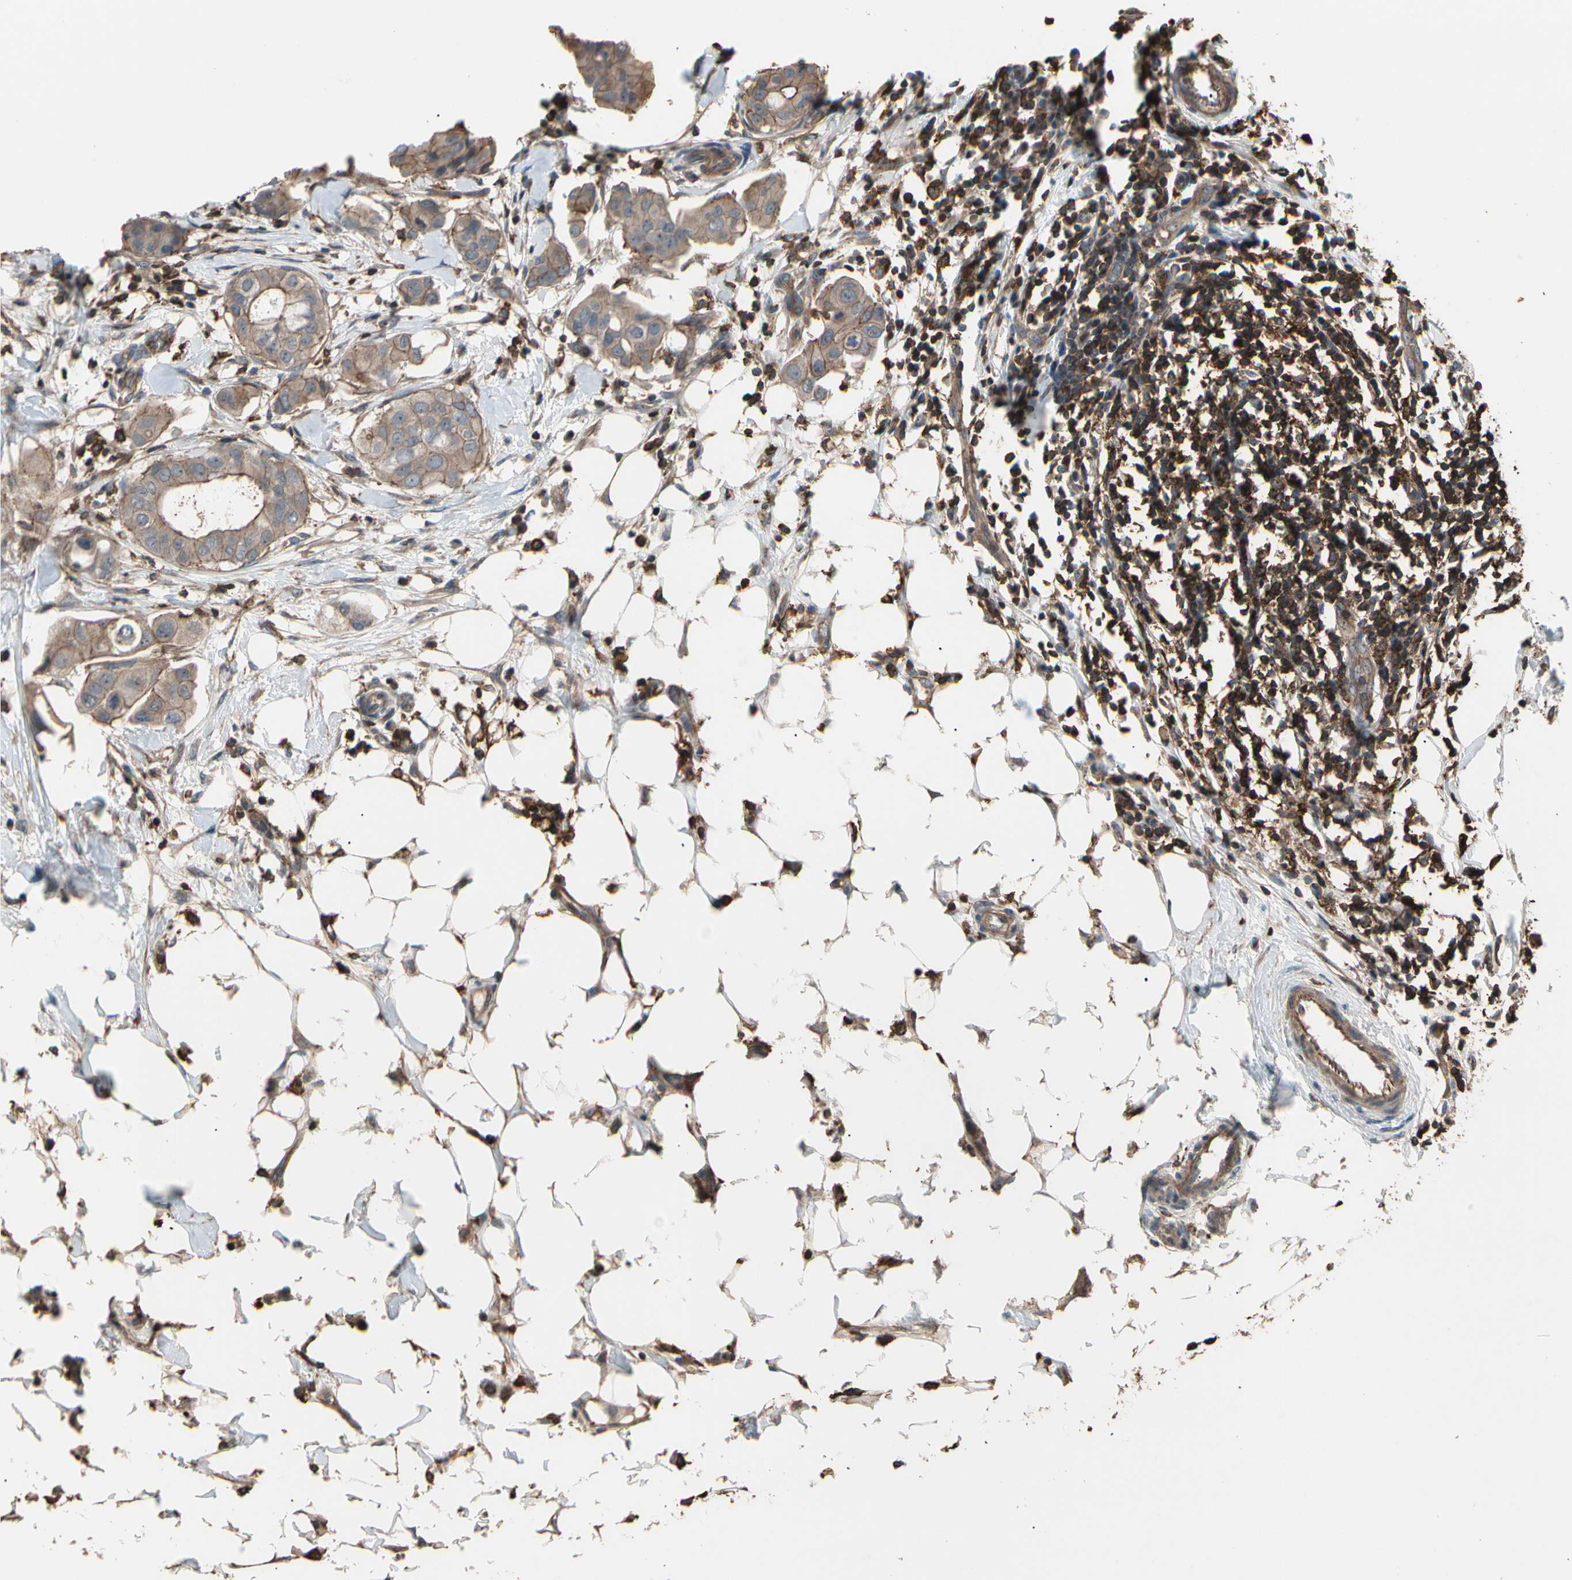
{"staining": {"intensity": "moderate", "quantity": "25%-75%", "location": "cytoplasmic/membranous"}, "tissue": "breast cancer", "cell_type": "Tumor cells", "image_type": "cancer", "snomed": [{"axis": "morphology", "description": "Duct carcinoma"}, {"axis": "topography", "description": "Breast"}], "caption": "Immunohistochemical staining of breast cancer displays medium levels of moderate cytoplasmic/membranous protein expression in approximately 25%-75% of tumor cells.", "gene": "MAPK13", "patient": {"sex": "female", "age": 40}}